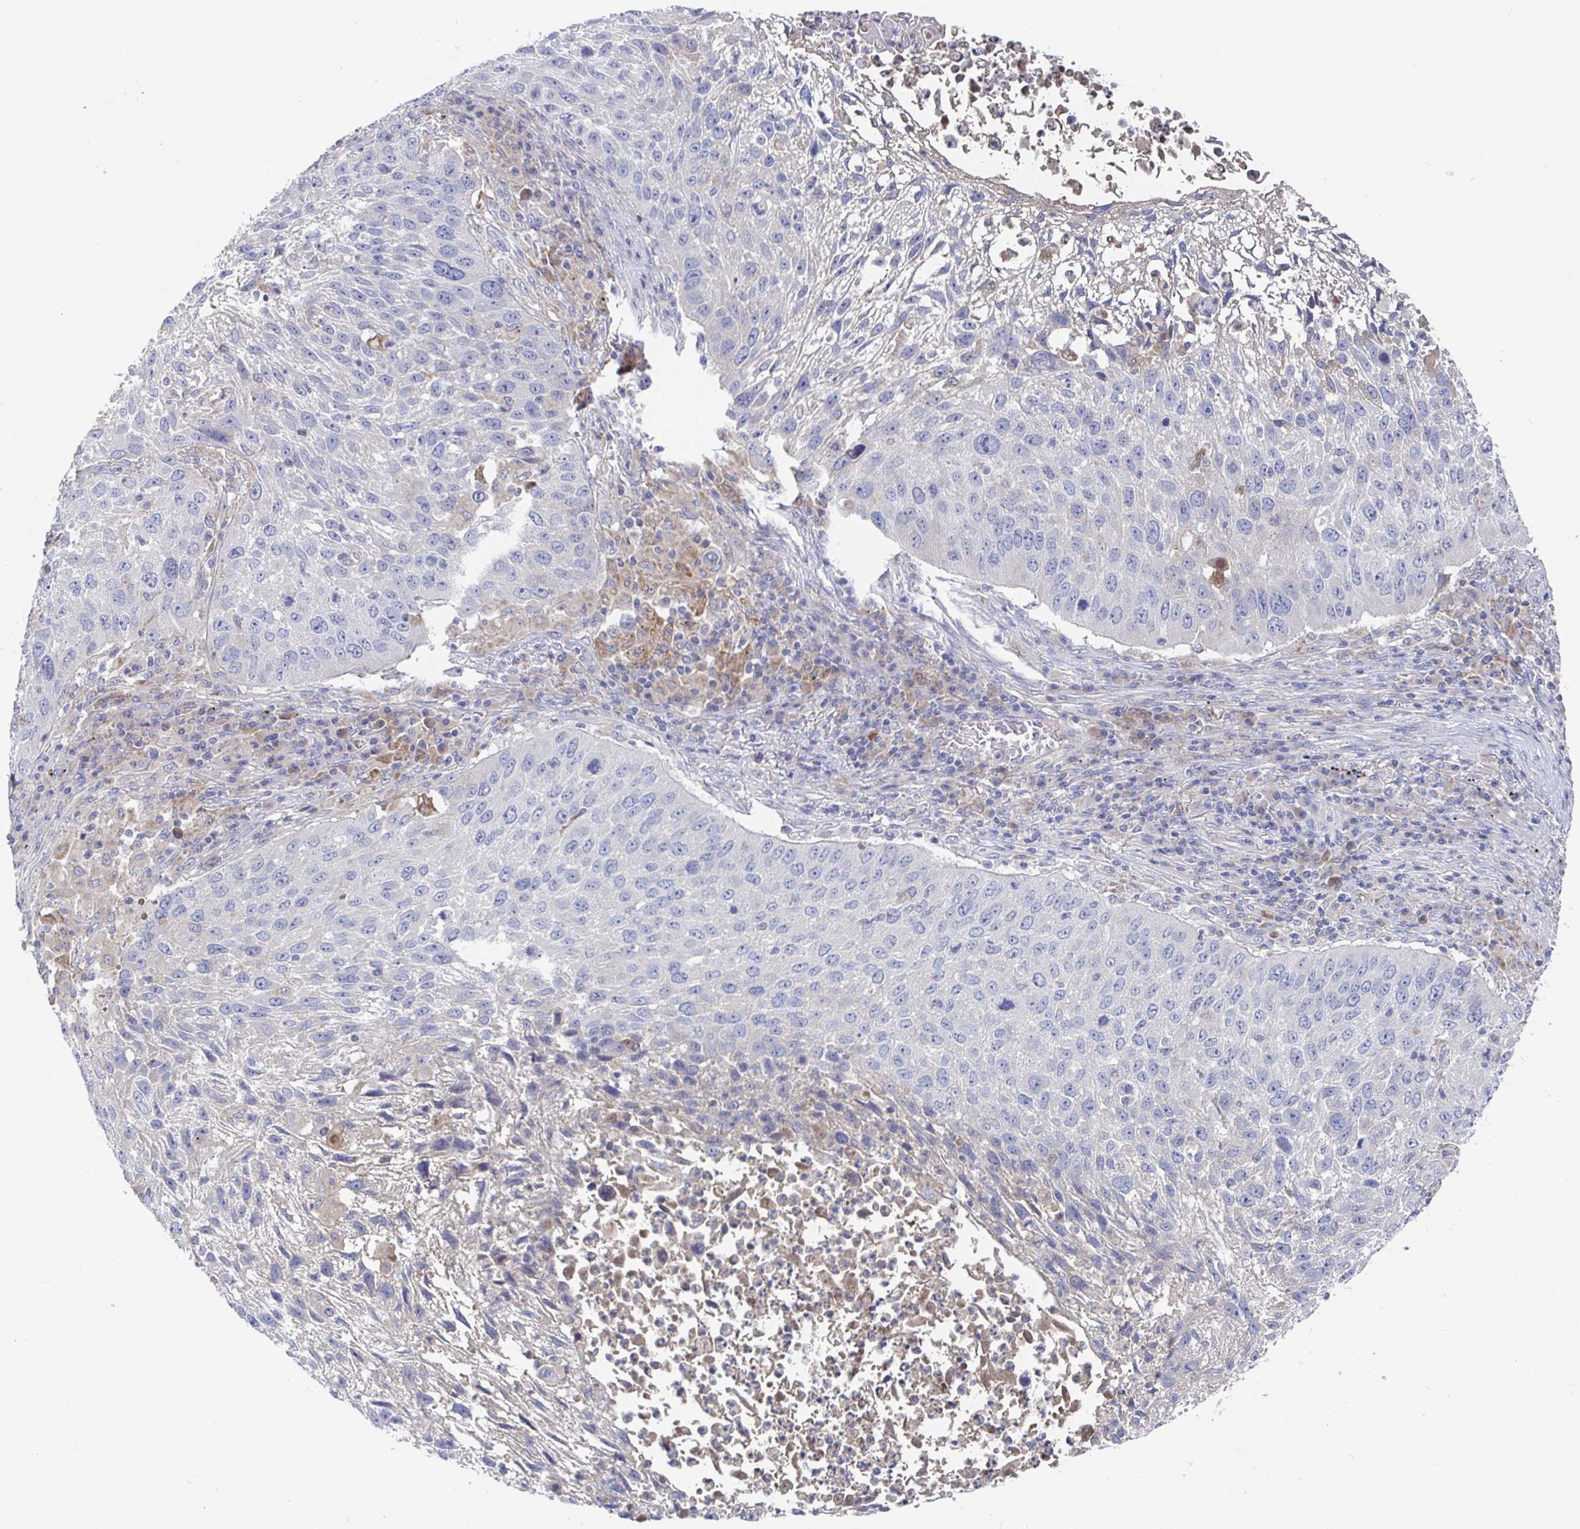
{"staining": {"intensity": "negative", "quantity": "none", "location": "none"}, "tissue": "lung cancer", "cell_type": "Tumor cells", "image_type": "cancer", "snomed": [{"axis": "morphology", "description": "Normal morphology"}, {"axis": "morphology", "description": "Squamous cell carcinoma, NOS"}, {"axis": "topography", "description": "Lymph node"}, {"axis": "topography", "description": "Lung"}], "caption": "Immunohistochemistry of lung cancer exhibits no positivity in tumor cells.", "gene": "GPR148", "patient": {"sex": "male", "age": 67}}